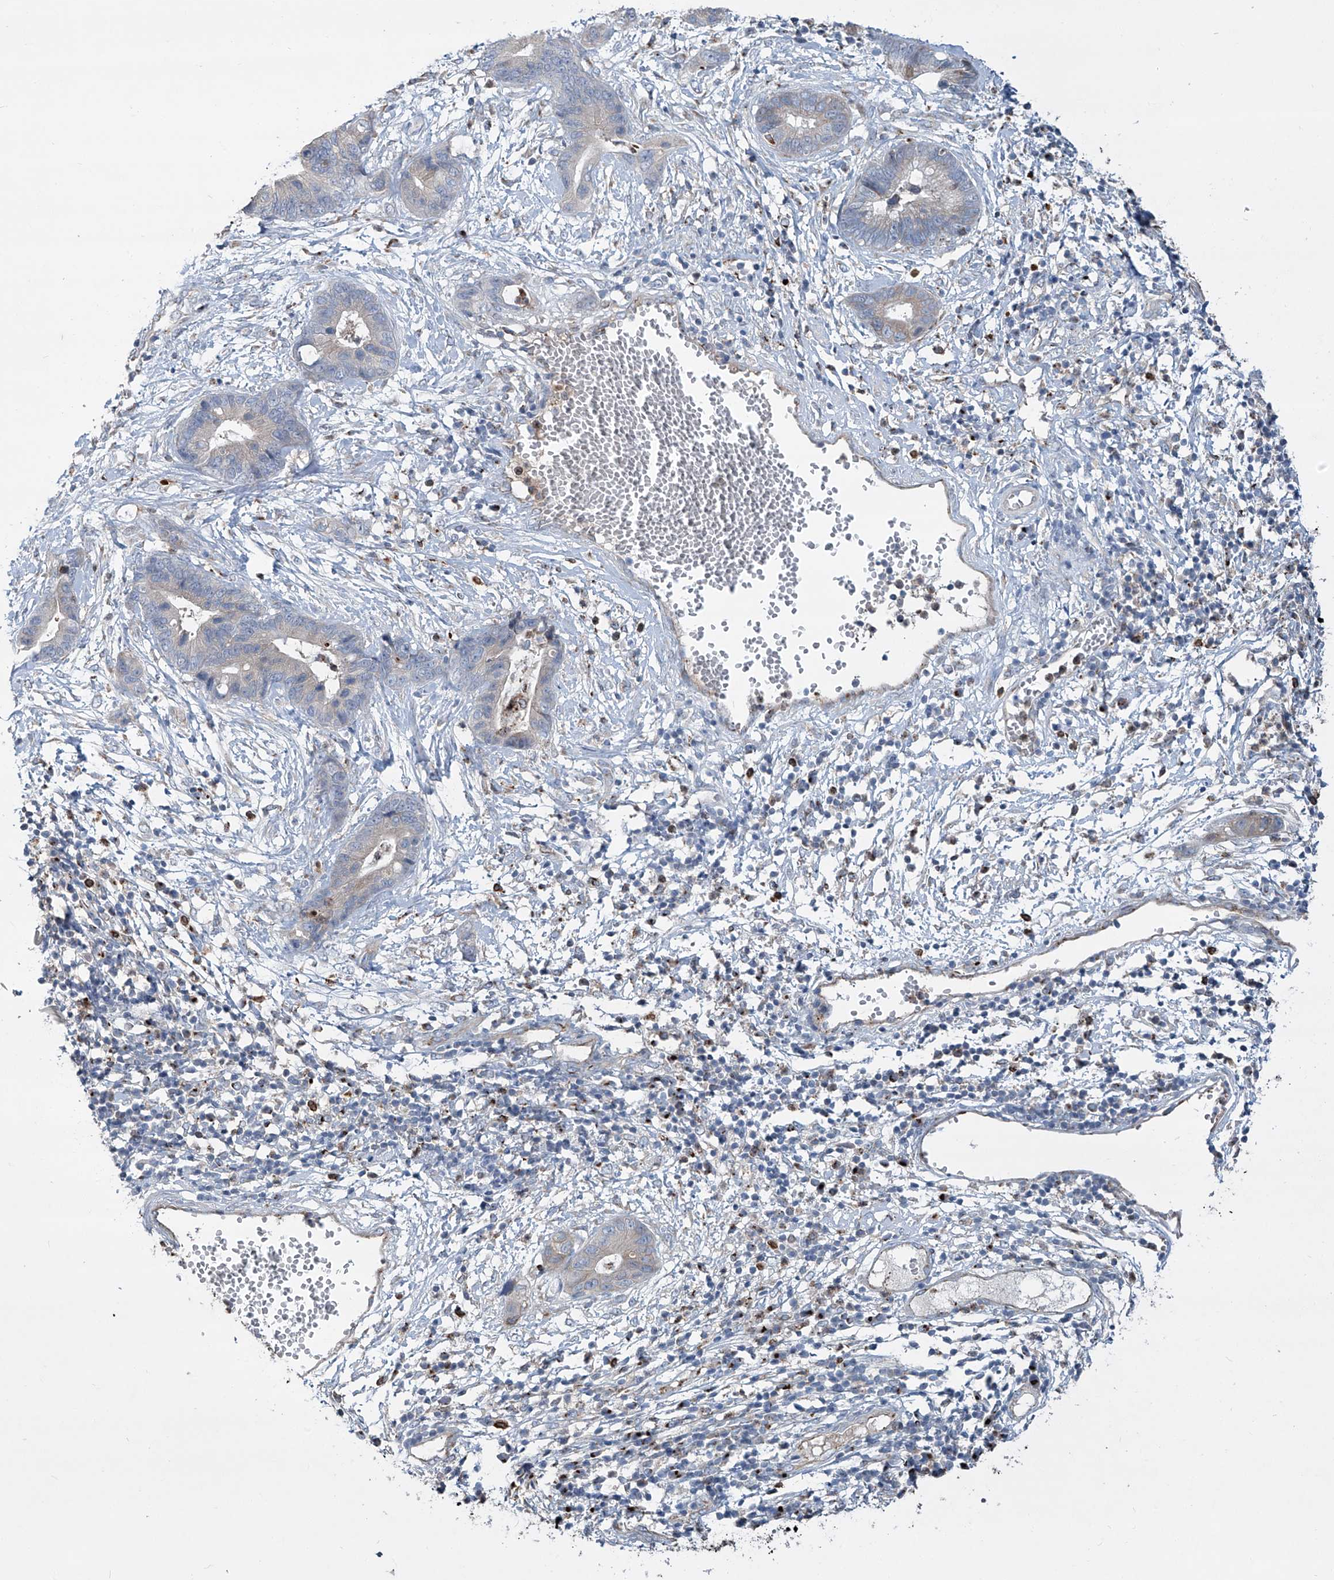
{"staining": {"intensity": "negative", "quantity": "none", "location": "none"}, "tissue": "cervical cancer", "cell_type": "Tumor cells", "image_type": "cancer", "snomed": [{"axis": "morphology", "description": "Adenocarcinoma, NOS"}, {"axis": "topography", "description": "Cervix"}], "caption": "Tumor cells are negative for brown protein staining in adenocarcinoma (cervical).", "gene": "CDH5", "patient": {"sex": "female", "age": 44}}